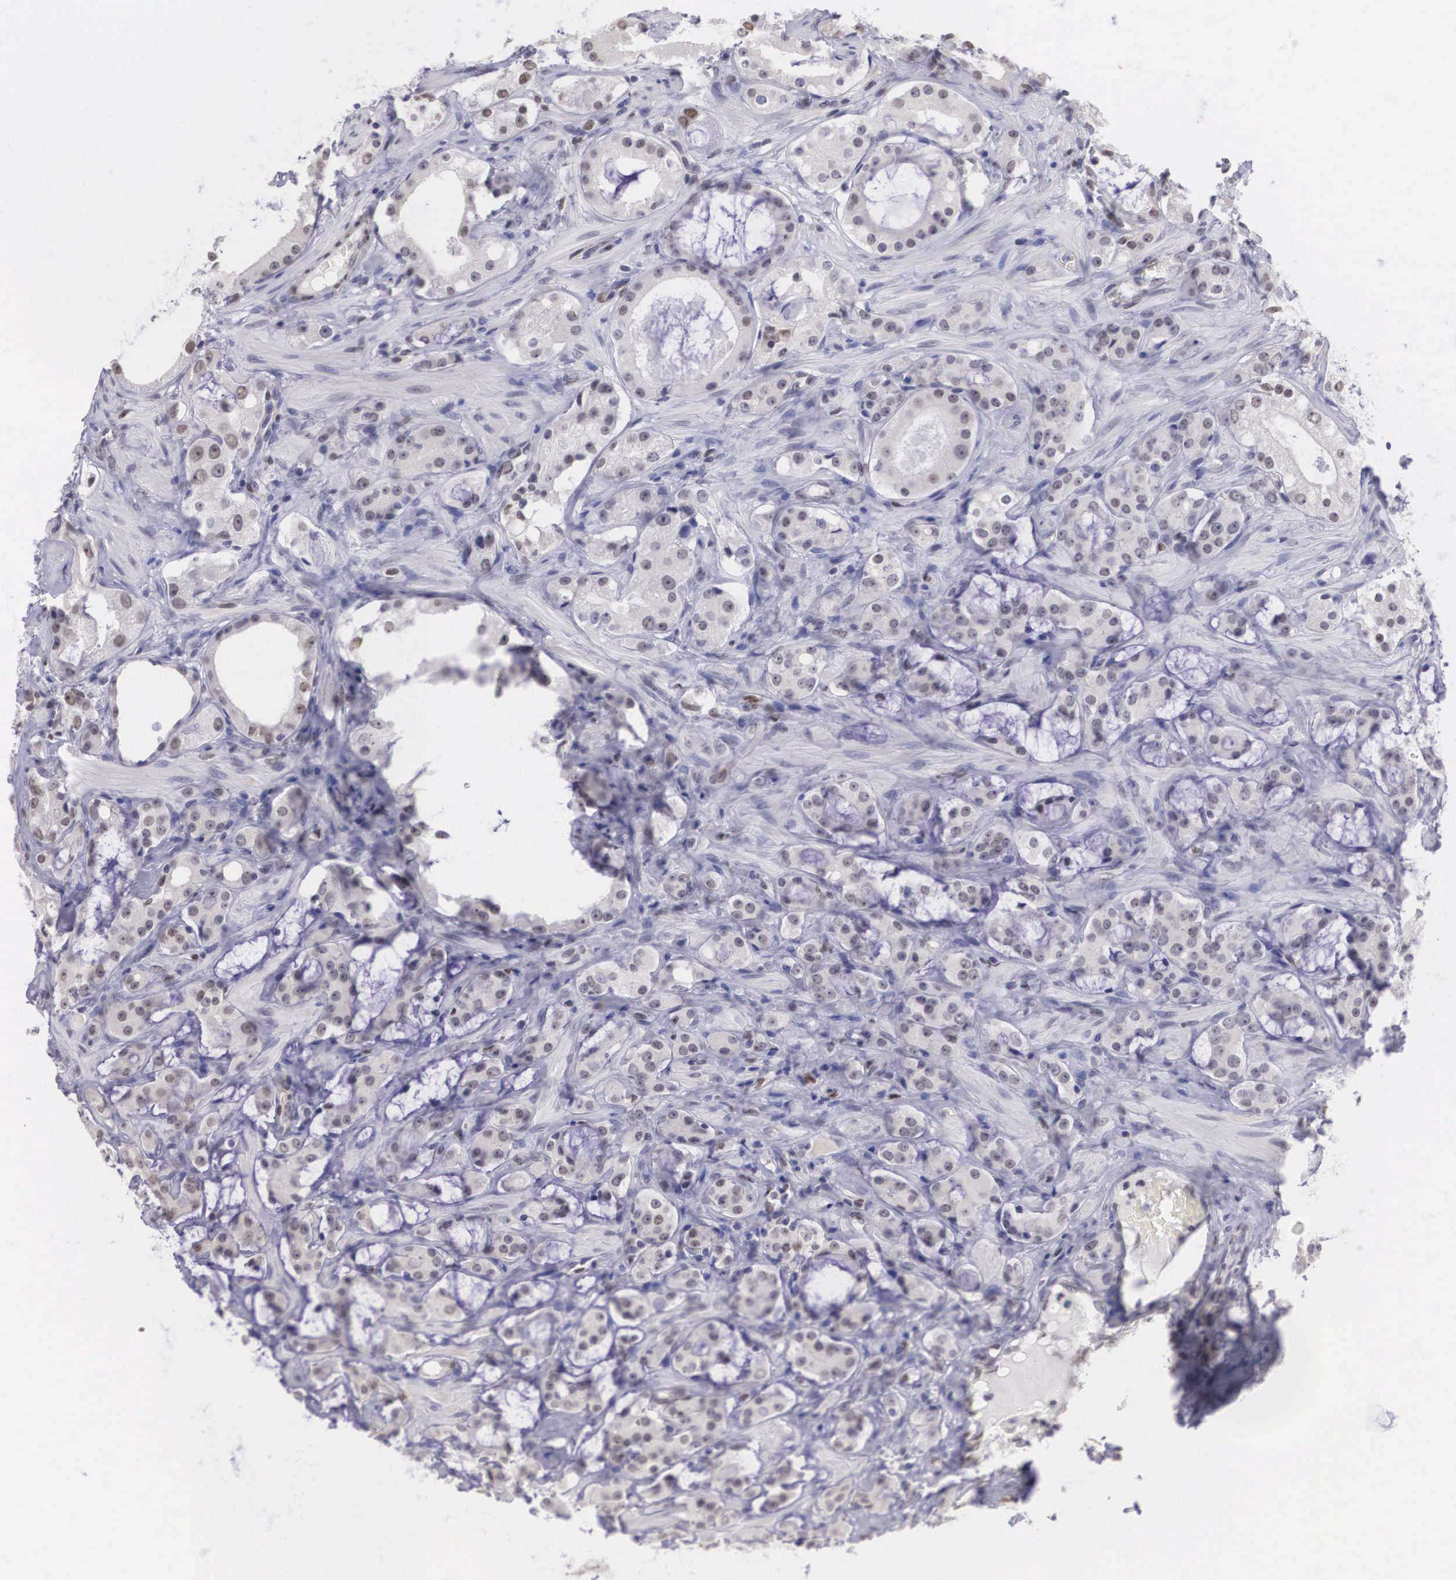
{"staining": {"intensity": "weak", "quantity": "25%-75%", "location": "nuclear"}, "tissue": "prostate cancer", "cell_type": "Tumor cells", "image_type": "cancer", "snomed": [{"axis": "morphology", "description": "Adenocarcinoma, Medium grade"}, {"axis": "topography", "description": "Prostate"}], "caption": "A brown stain shows weak nuclear expression of a protein in human medium-grade adenocarcinoma (prostate) tumor cells.", "gene": "ETV6", "patient": {"sex": "male", "age": 73}}